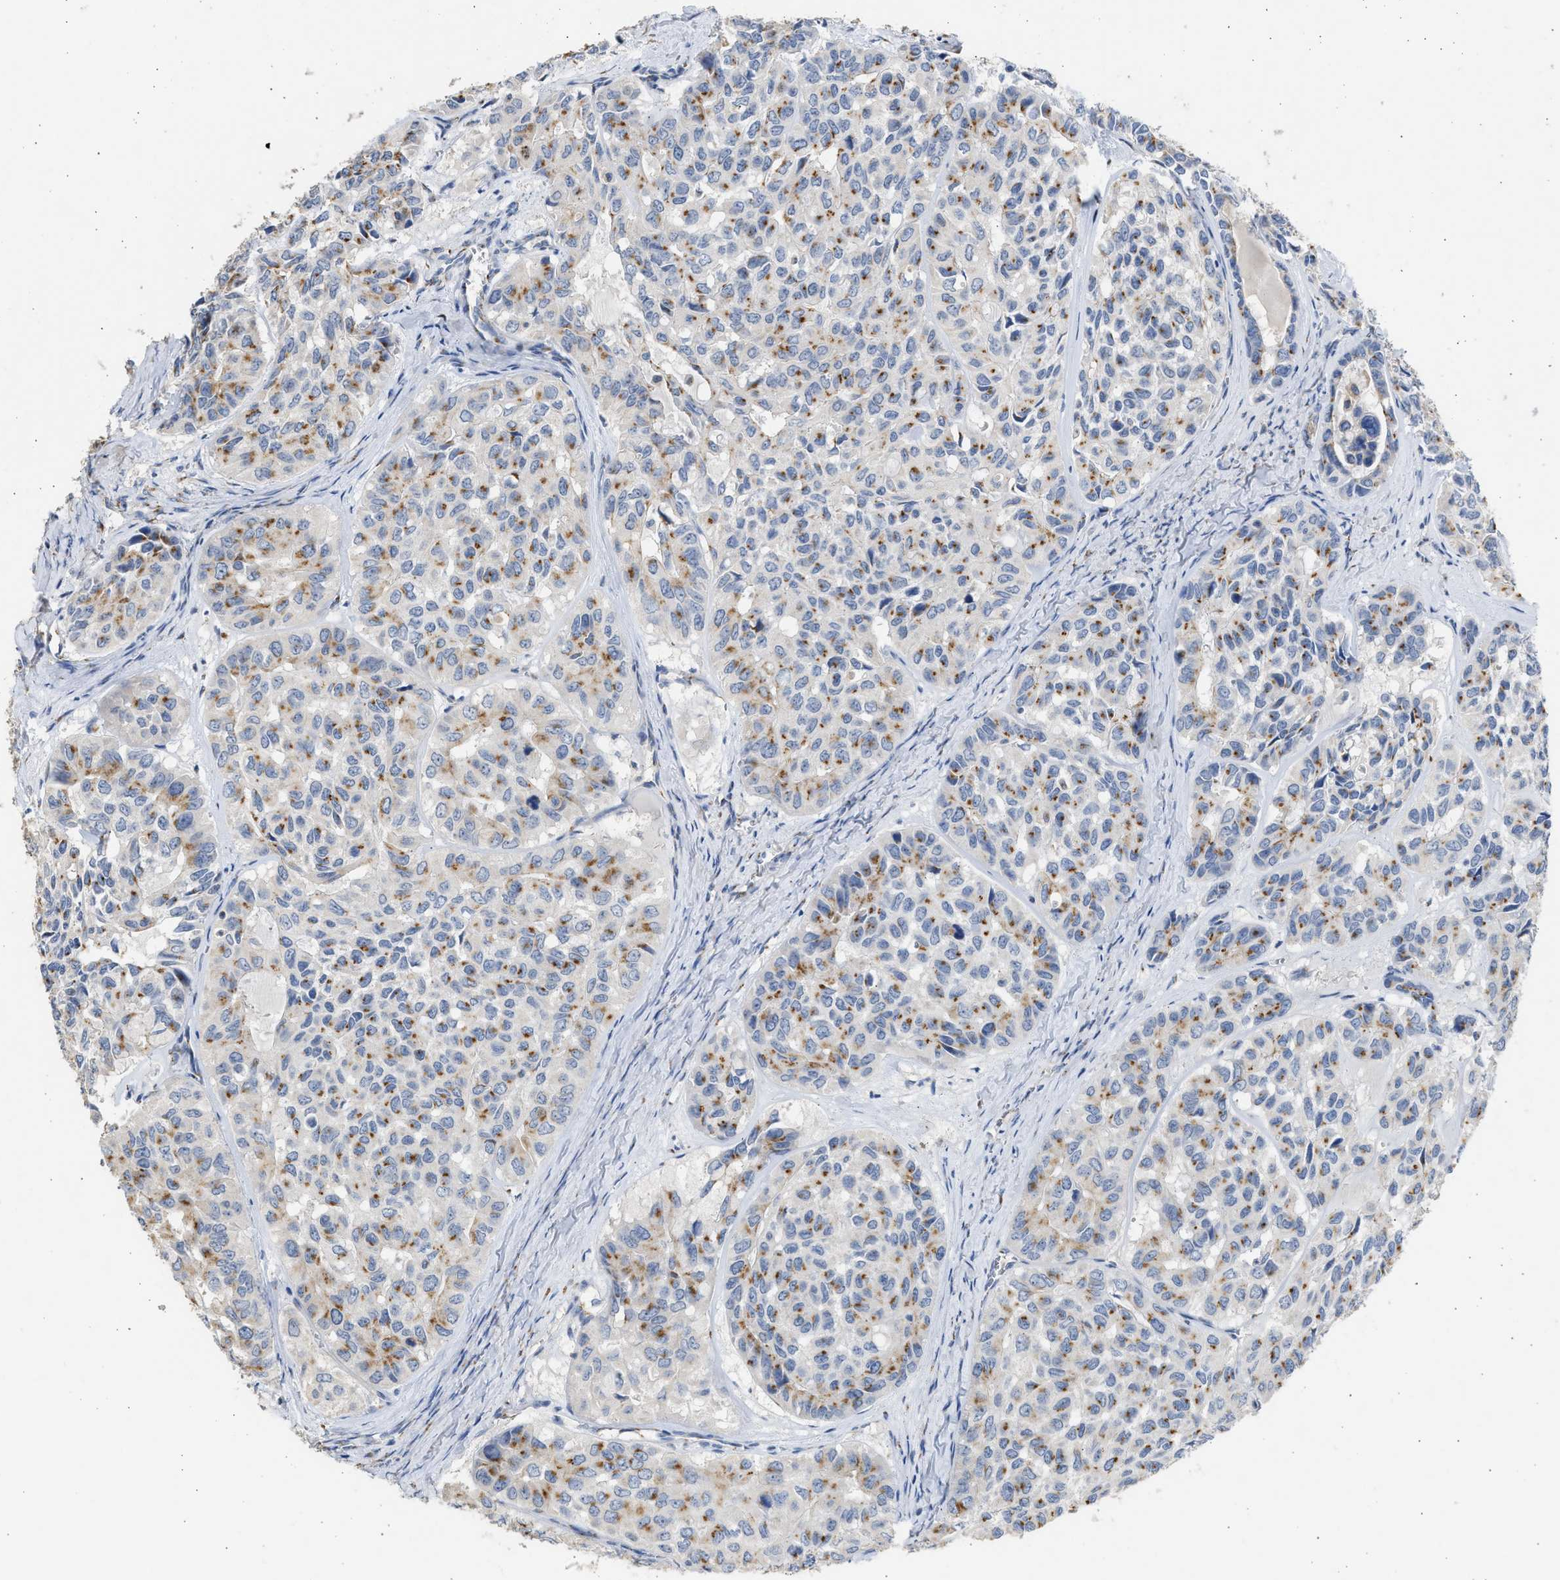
{"staining": {"intensity": "moderate", "quantity": ">75%", "location": "cytoplasmic/membranous"}, "tissue": "head and neck cancer", "cell_type": "Tumor cells", "image_type": "cancer", "snomed": [{"axis": "morphology", "description": "Adenocarcinoma, NOS"}, {"axis": "topography", "description": "Salivary gland, NOS"}, {"axis": "topography", "description": "Head-Neck"}], "caption": "Protein expression analysis of human head and neck cancer reveals moderate cytoplasmic/membranous expression in about >75% of tumor cells.", "gene": "IPO8", "patient": {"sex": "female", "age": 76}}